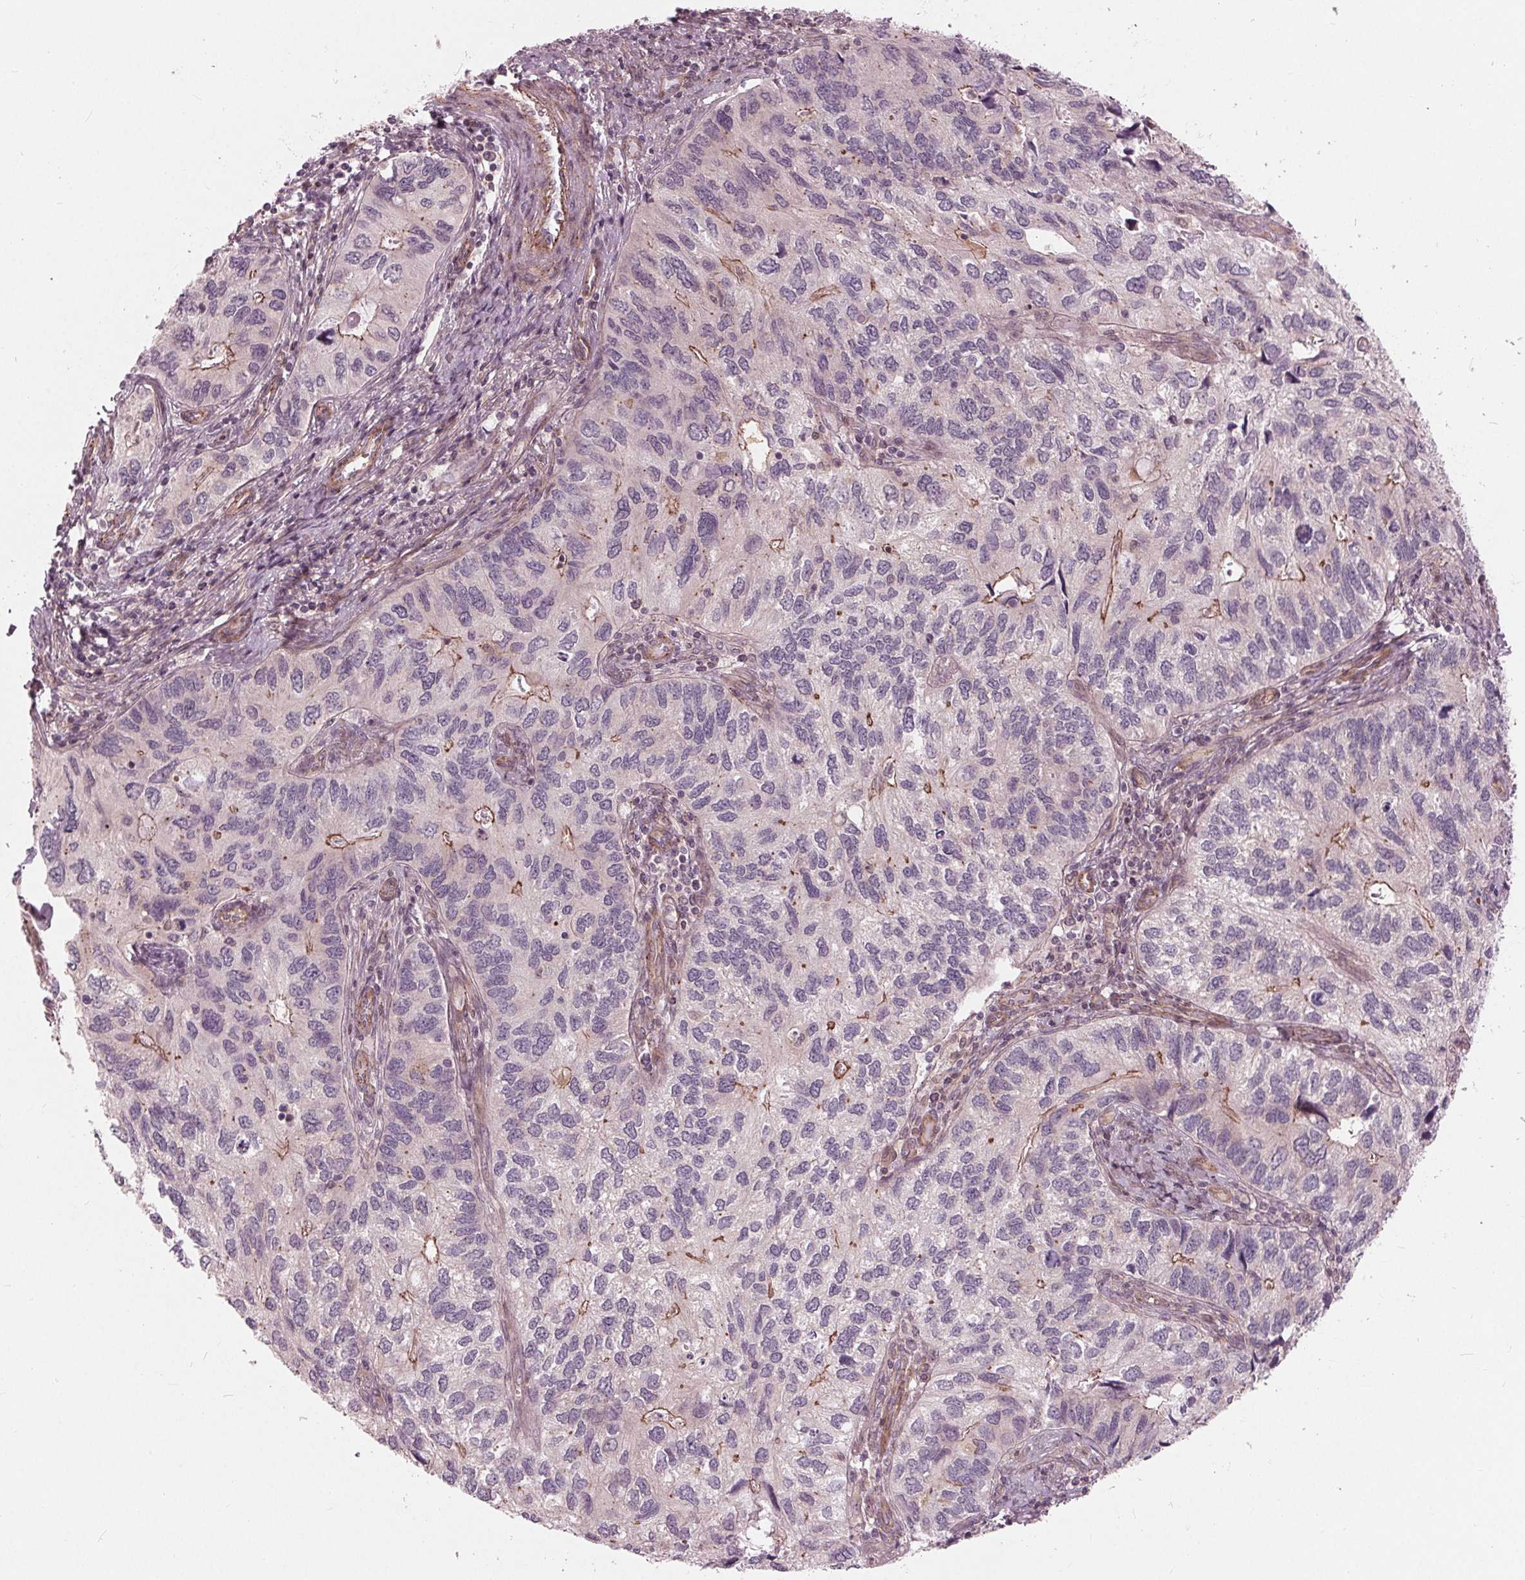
{"staining": {"intensity": "moderate", "quantity": "<25%", "location": "cytoplasmic/membranous"}, "tissue": "endometrial cancer", "cell_type": "Tumor cells", "image_type": "cancer", "snomed": [{"axis": "morphology", "description": "Carcinoma, NOS"}, {"axis": "topography", "description": "Uterus"}], "caption": "The micrograph shows a brown stain indicating the presence of a protein in the cytoplasmic/membranous of tumor cells in carcinoma (endometrial). Ihc stains the protein in brown and the nuclei are stained blue.", "gene": "TXNIP", "patient": {"sex": "female", "age": 76}}